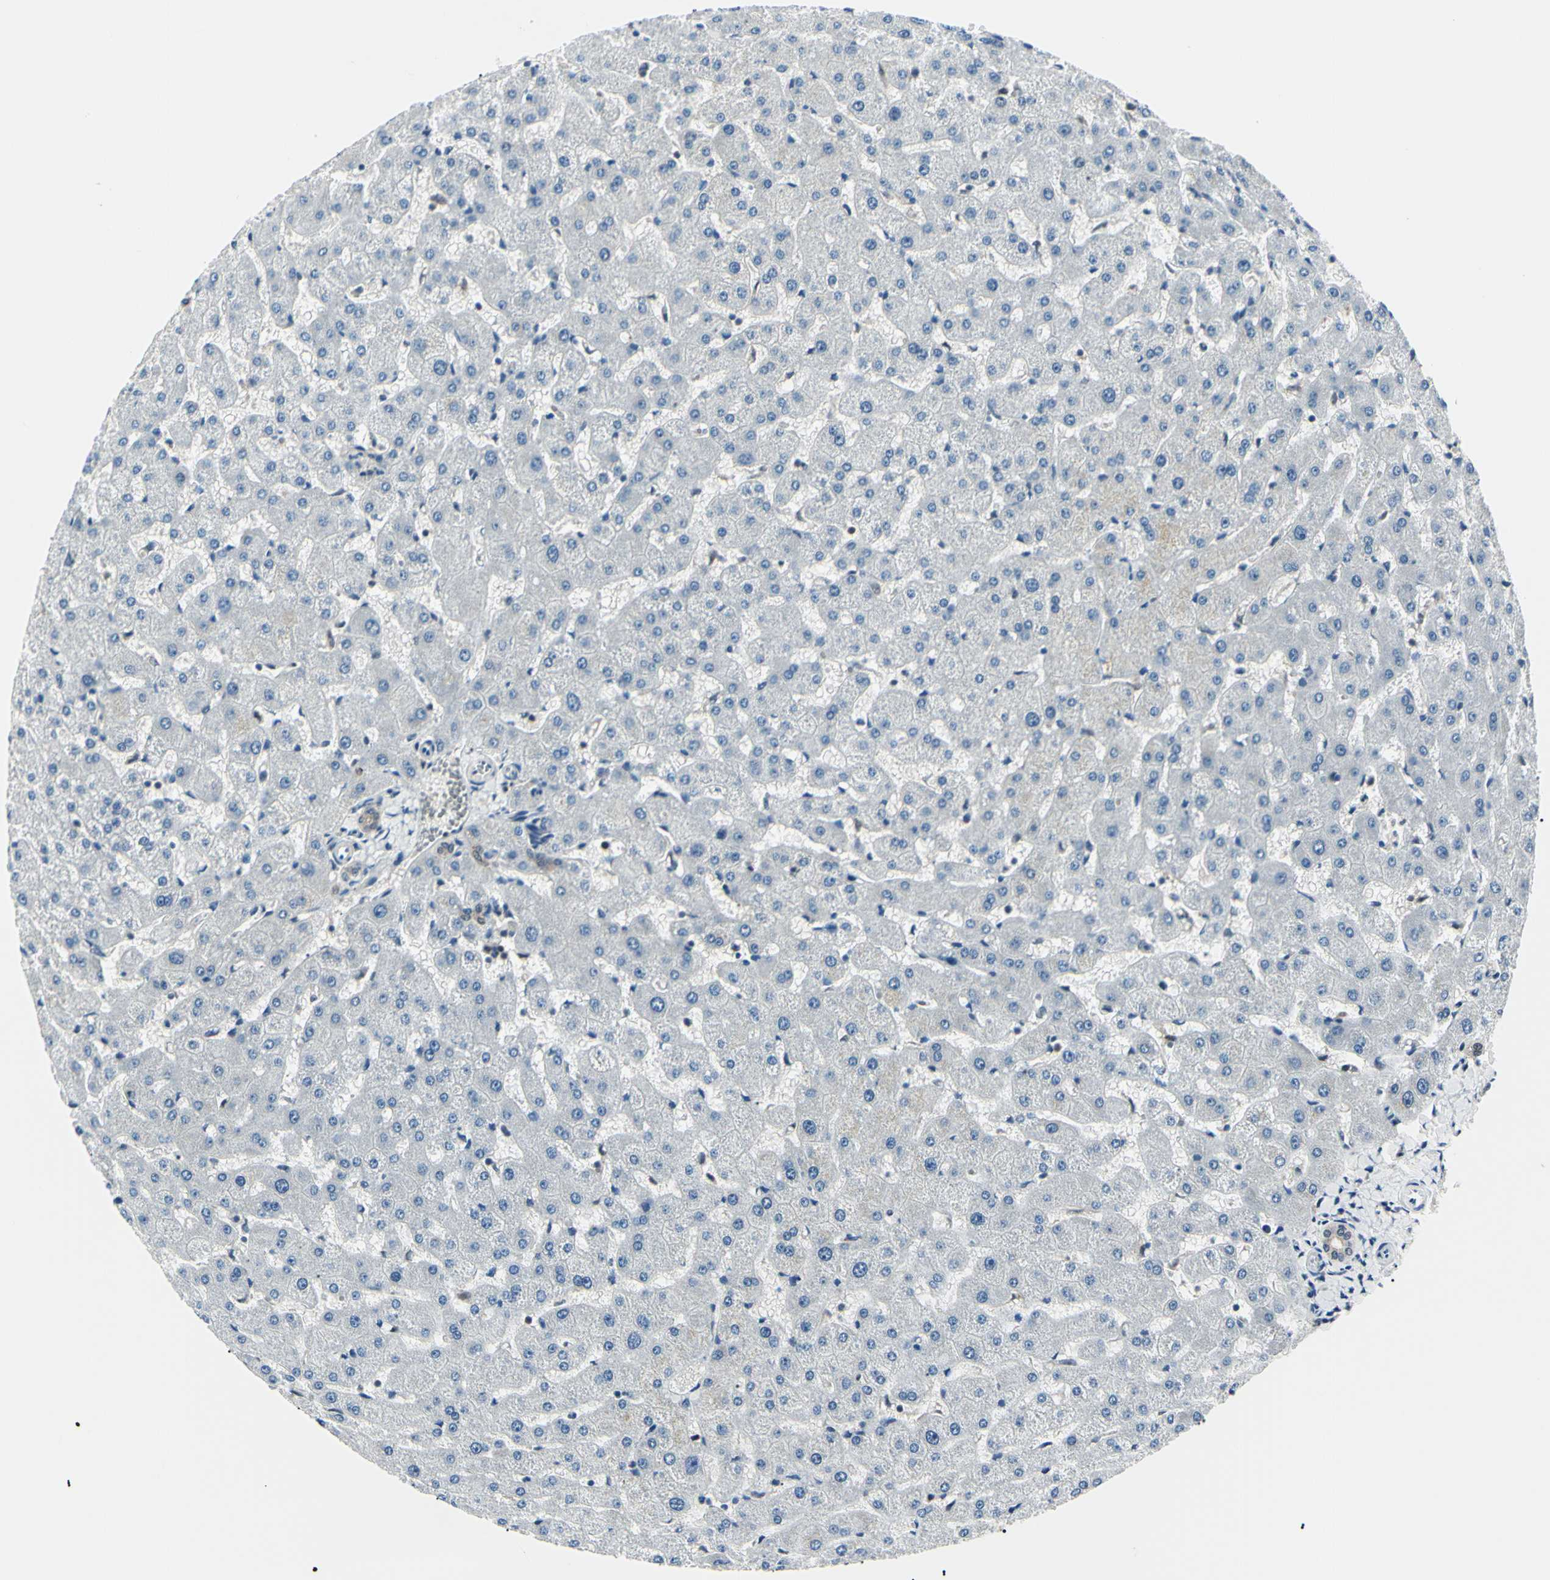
{"staining": {"intensity": "weak", "quantity": "<25%", "location": "cytoplasmic/membranous"}, "tissue": "liver", "cell_type": "Cholangiocytes", "image_type": "normal", "snomed": [{"axis": "morphology", "description": "Normal tissue, NOS"}, {"axis": "topography", "description": "Liver"}], "caption": "This histopathology image is of unremarkable liver stained with immunohistochemistry (IHC) to label a protein in brown with the nuclei are counter-stained blue. There is no staining in cholangiocytes. Nuclei are stained in blue.", "gene": "PGK1", "patient": {"sex": "female", "age": 63}}